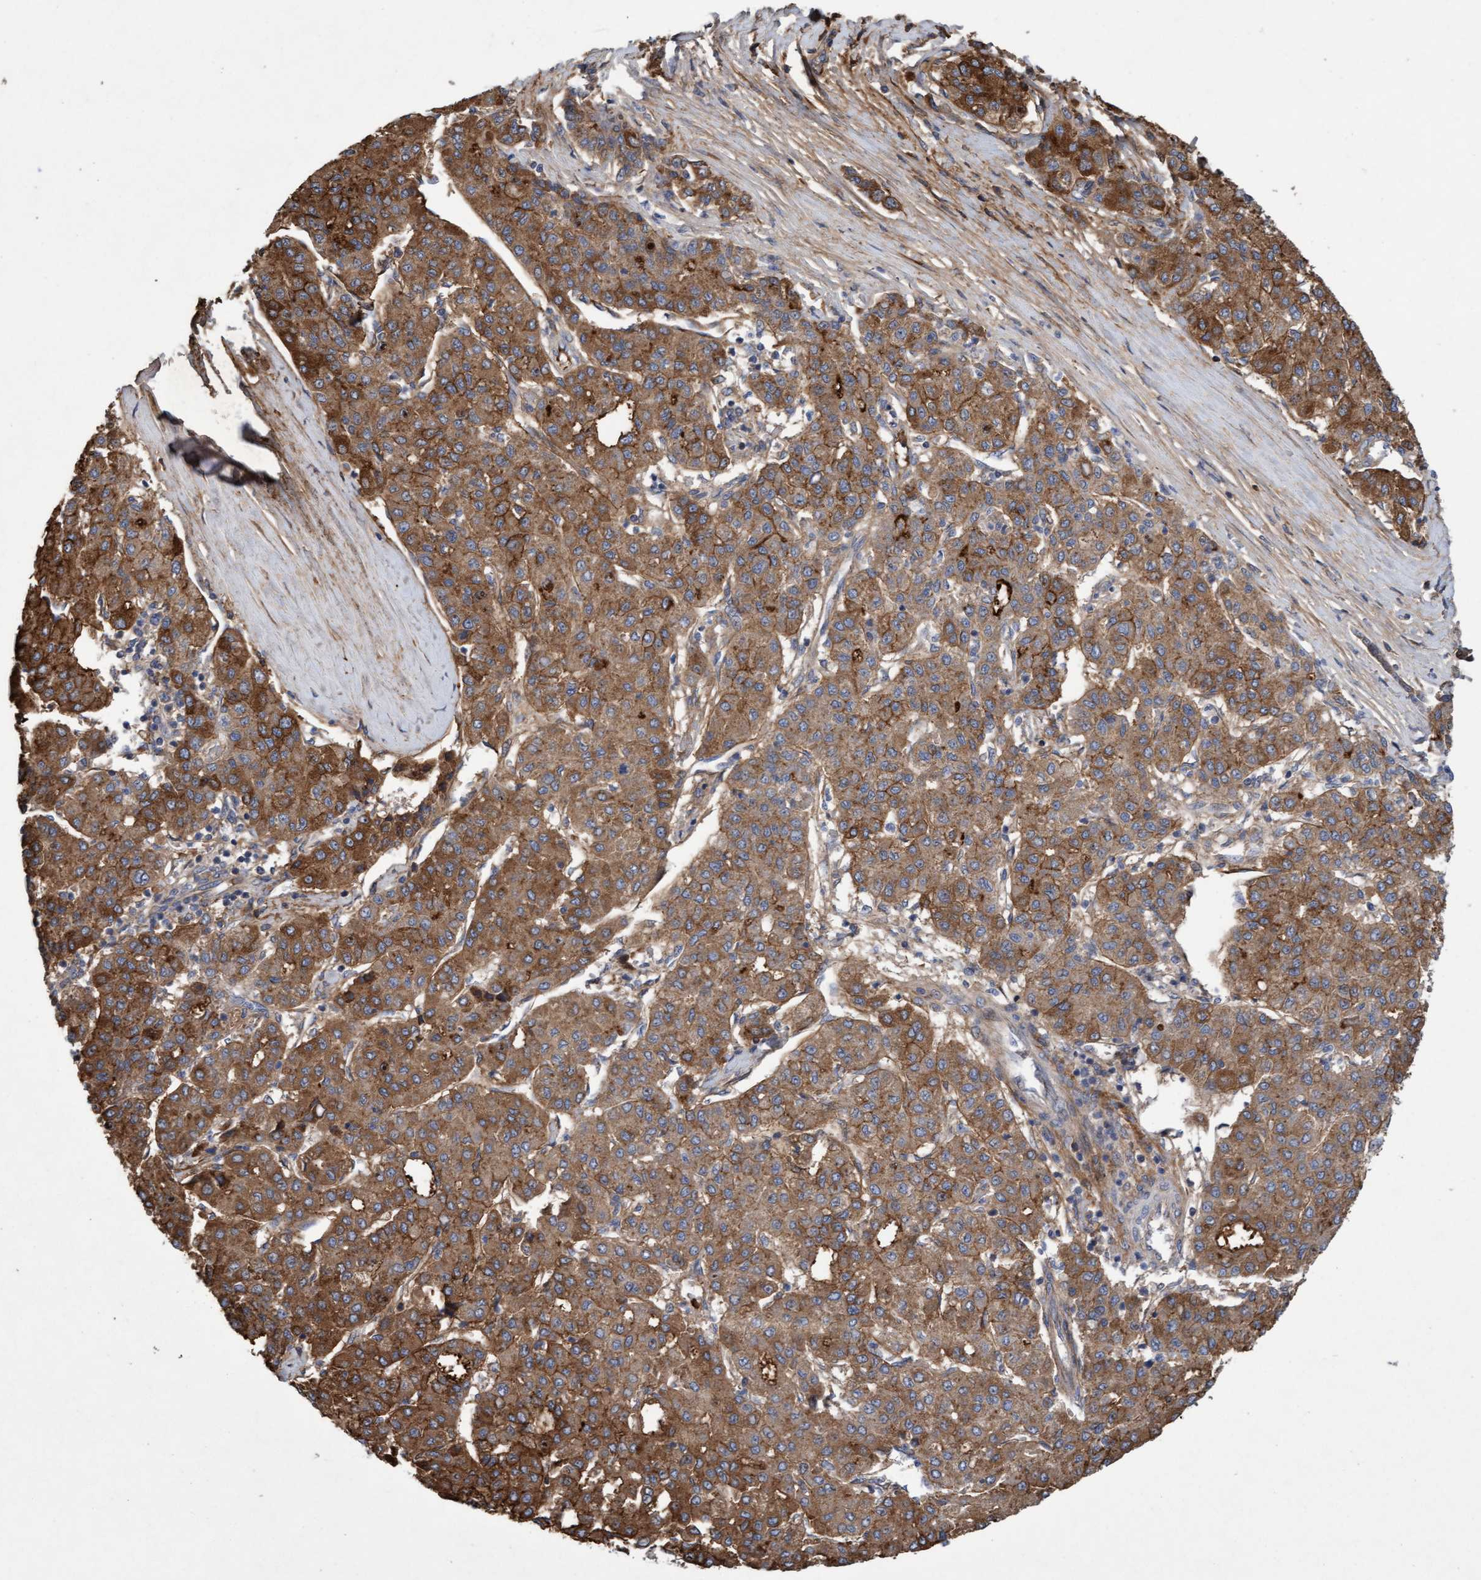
{"staining": {"intensity": "moderate", "quantity": ">75%", "location": "cytoplasmic/membranous"}, "tissue": "liver cancer", "cell_type": "Tumor cells", "image_type": "cancer", "snomed": [{"axis": "morphology", "description": "Carcinoma, Hepatocellular, NOS"}, {"axis": "topography", "description": "Liver"}], "caption": "IHC image of hepatocellular carcinoma (liver) stained for a protein (brown), which shows medium levels of moderate cytoplasmic/membranous staining in about >75% of tumor cells.", "gene": "DDHD2", "patient": {"sex": "male", "age": 65}}